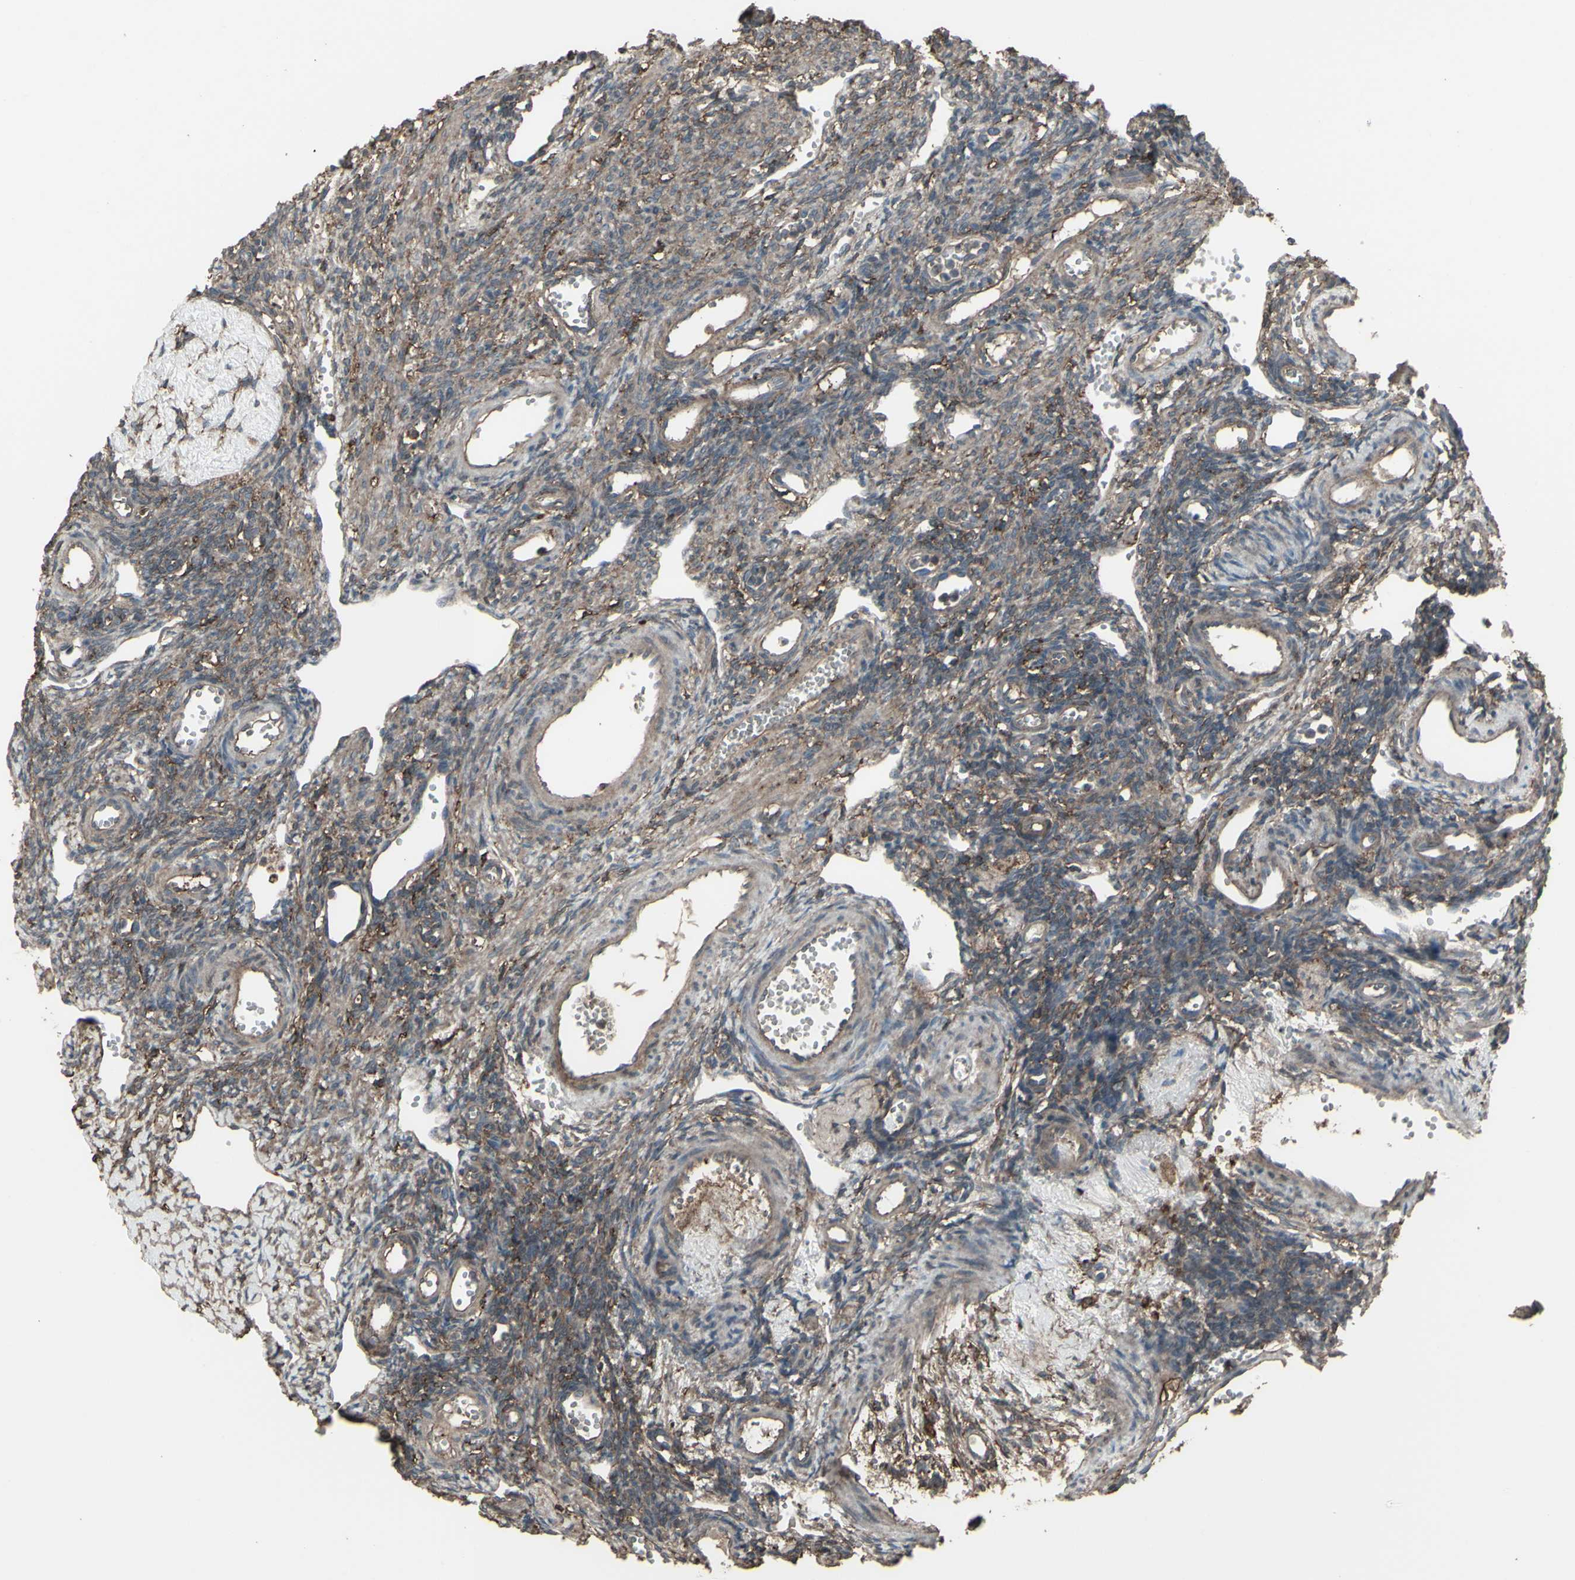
{"staining": {"intensity": "moderate", "quantity": "25%-75%", "location": "cytoplasmic/membranous"}, "tissue": "ovary", "cell_type": "Ovarian stroma cells", "image_type": "normal", "snomed": [{"axis": "morphology", "description": "Normal tissue, NOS"}, {"axis": "topography", "description": "Ovary"}], "caption": "Human ovary stained with a brown dye reveals moderate cytoplasmic/membranous positive expression in about 25%-75% of ovarian stroma cells.", "gene": "SMO", "patient": {"sex": "female", "age": 33}}